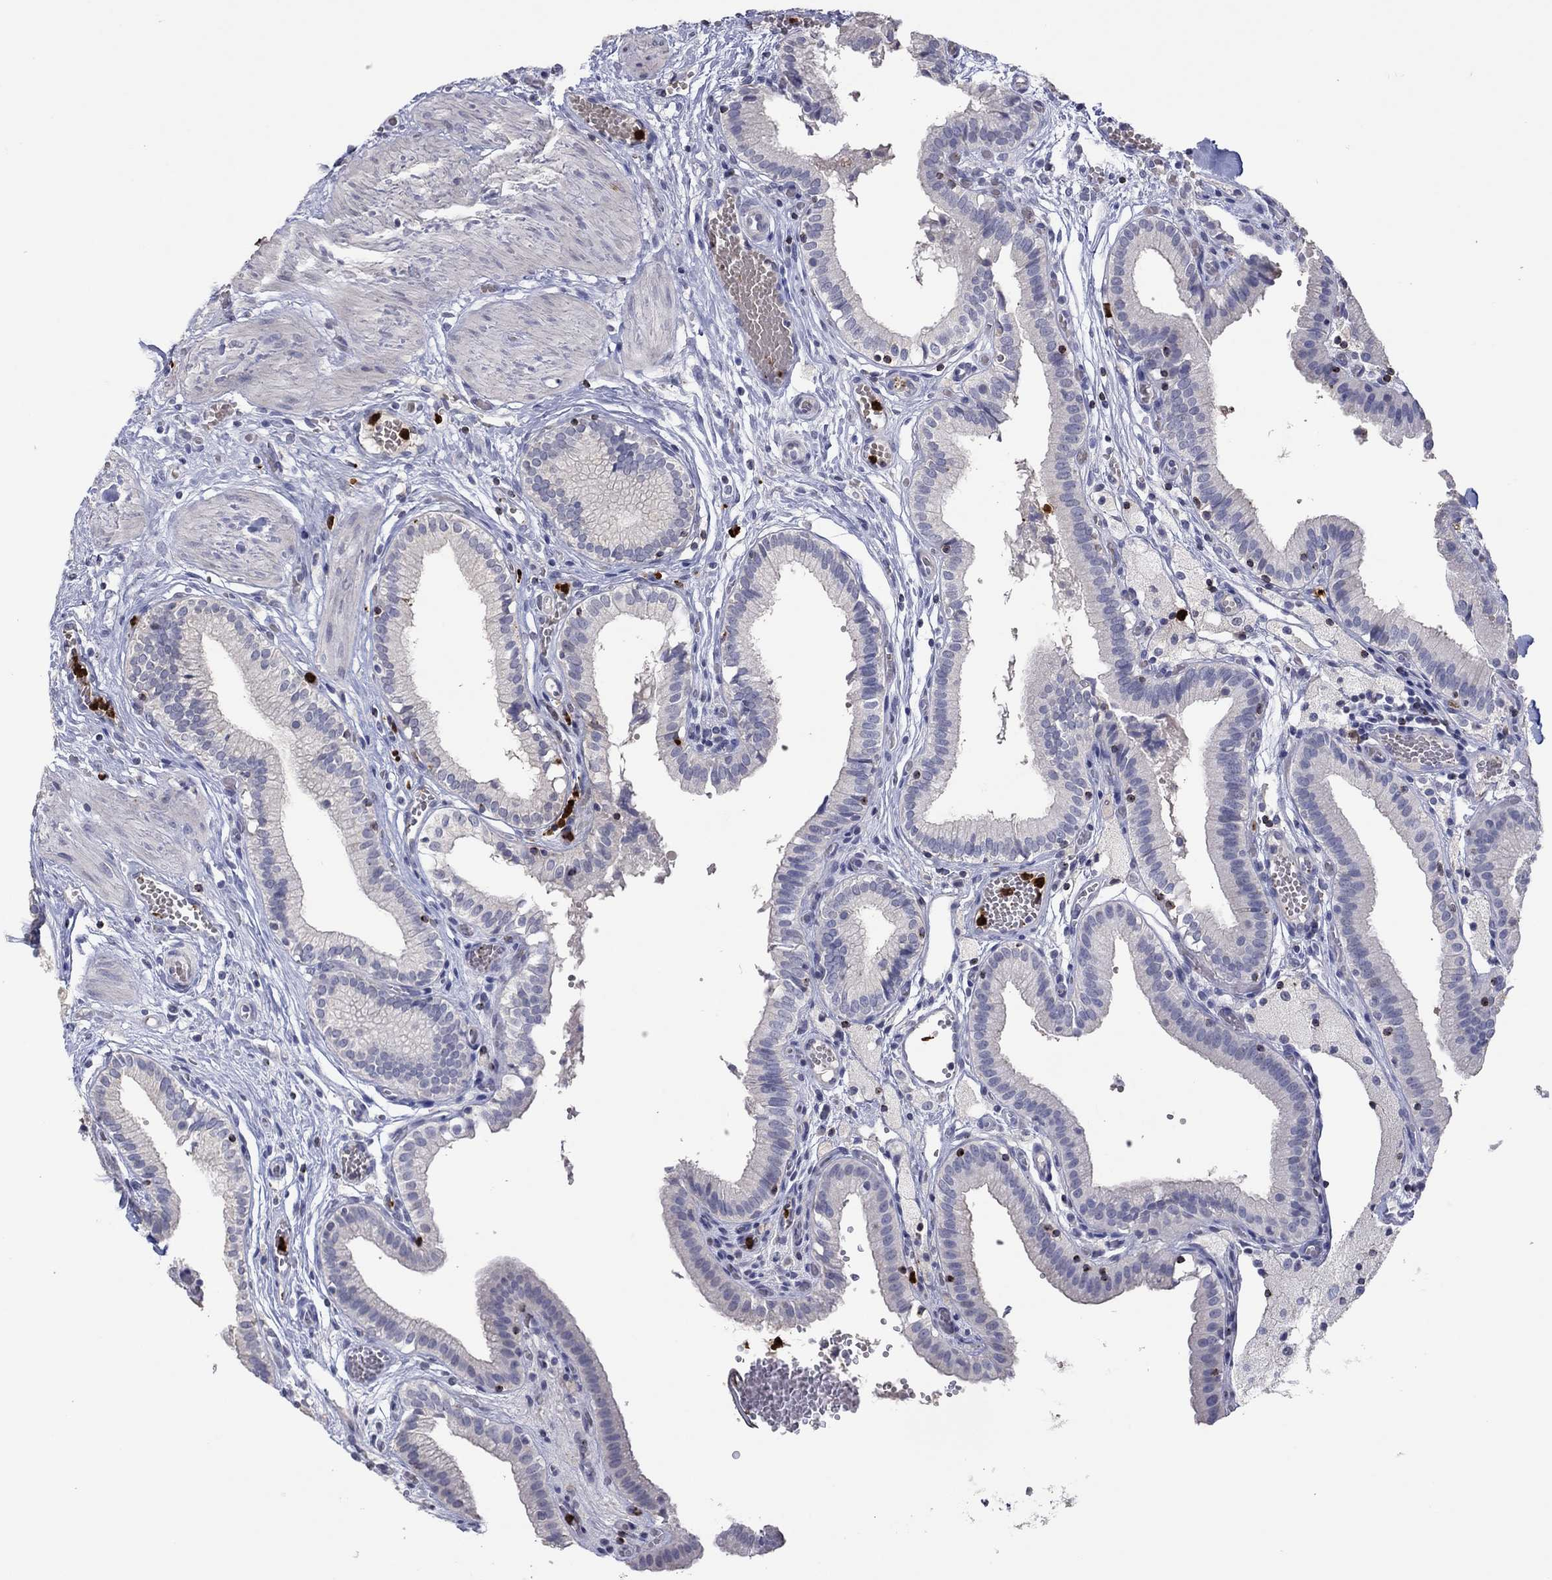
{"staining": {"intensity": "negative", "quantity": "none", "location": "none"}, "tissue": "gallbladder", "cell_type": "Glandular cells", "image_type": "normal", "snomed": [{"axis": "morphology", "description": "Normal tissue, NOS"}, {"axis": "topography", "description": "Gallbladder"}], "caption": "High power microscopy micrograph of an IHC photomicrograph of normal gallbladder, revealing no significant positivity in glandular cells.", "gene": "CCL5", "patient": {"sex": "female", "age": 24}}